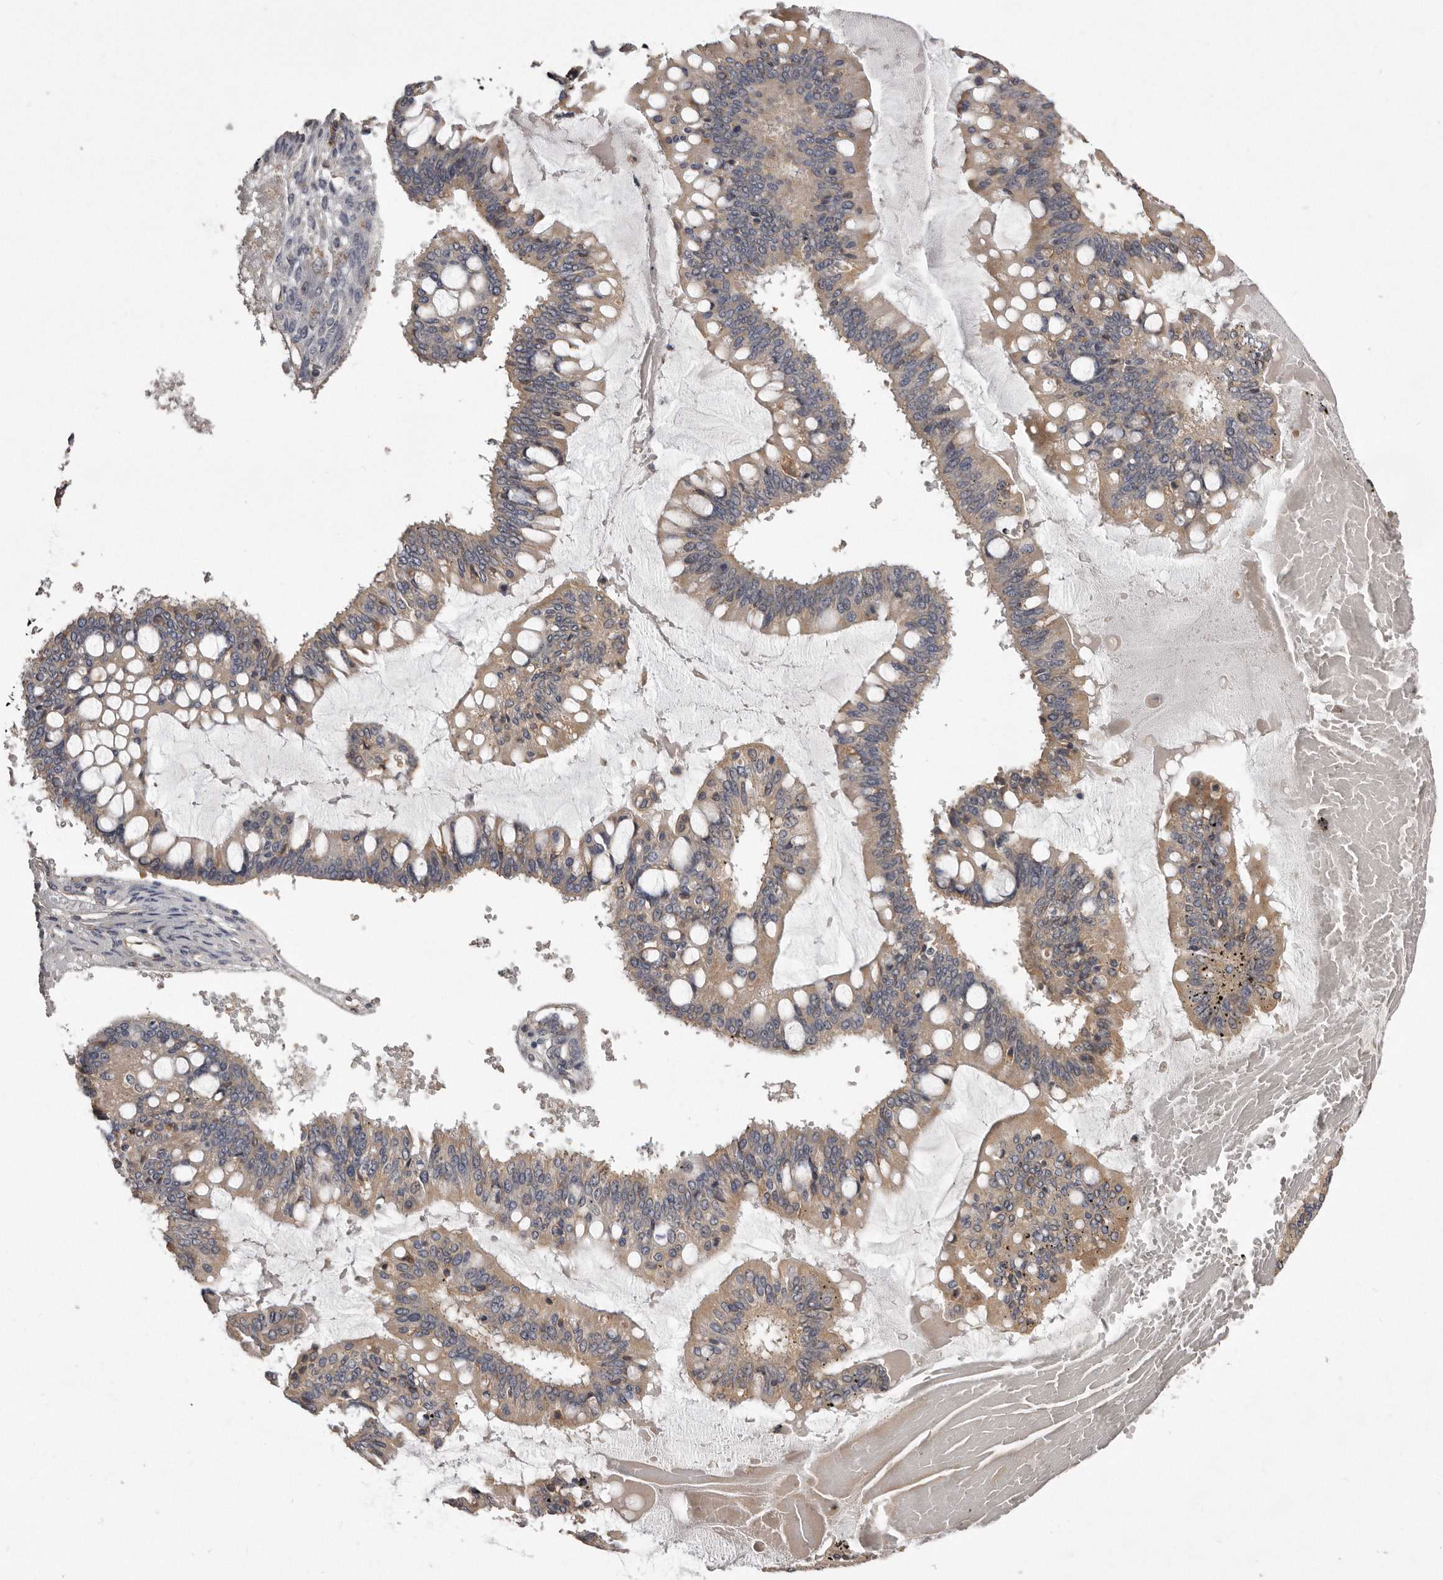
{"staining": {"intensity": "weak", "quantity": ">75%", "location": "cytoplasmic/membranous"}, "tissue": "ovarian cancer", "cell_type": "Tumor cells", "image_type": "cancer", "snomed": [{"axis": "morphology", "description": "Cystadenocarcinoma, mucinous, NOS"}, {"axis": "topography", "description": "Ovary"}], "caption": "Human ovarian mucinous cystadenocarcinoma stained with a protein marker displays weak staining in tumor cells.", "gene": "ARMCX1", "patient": {"sex": "female", "age": 73}}